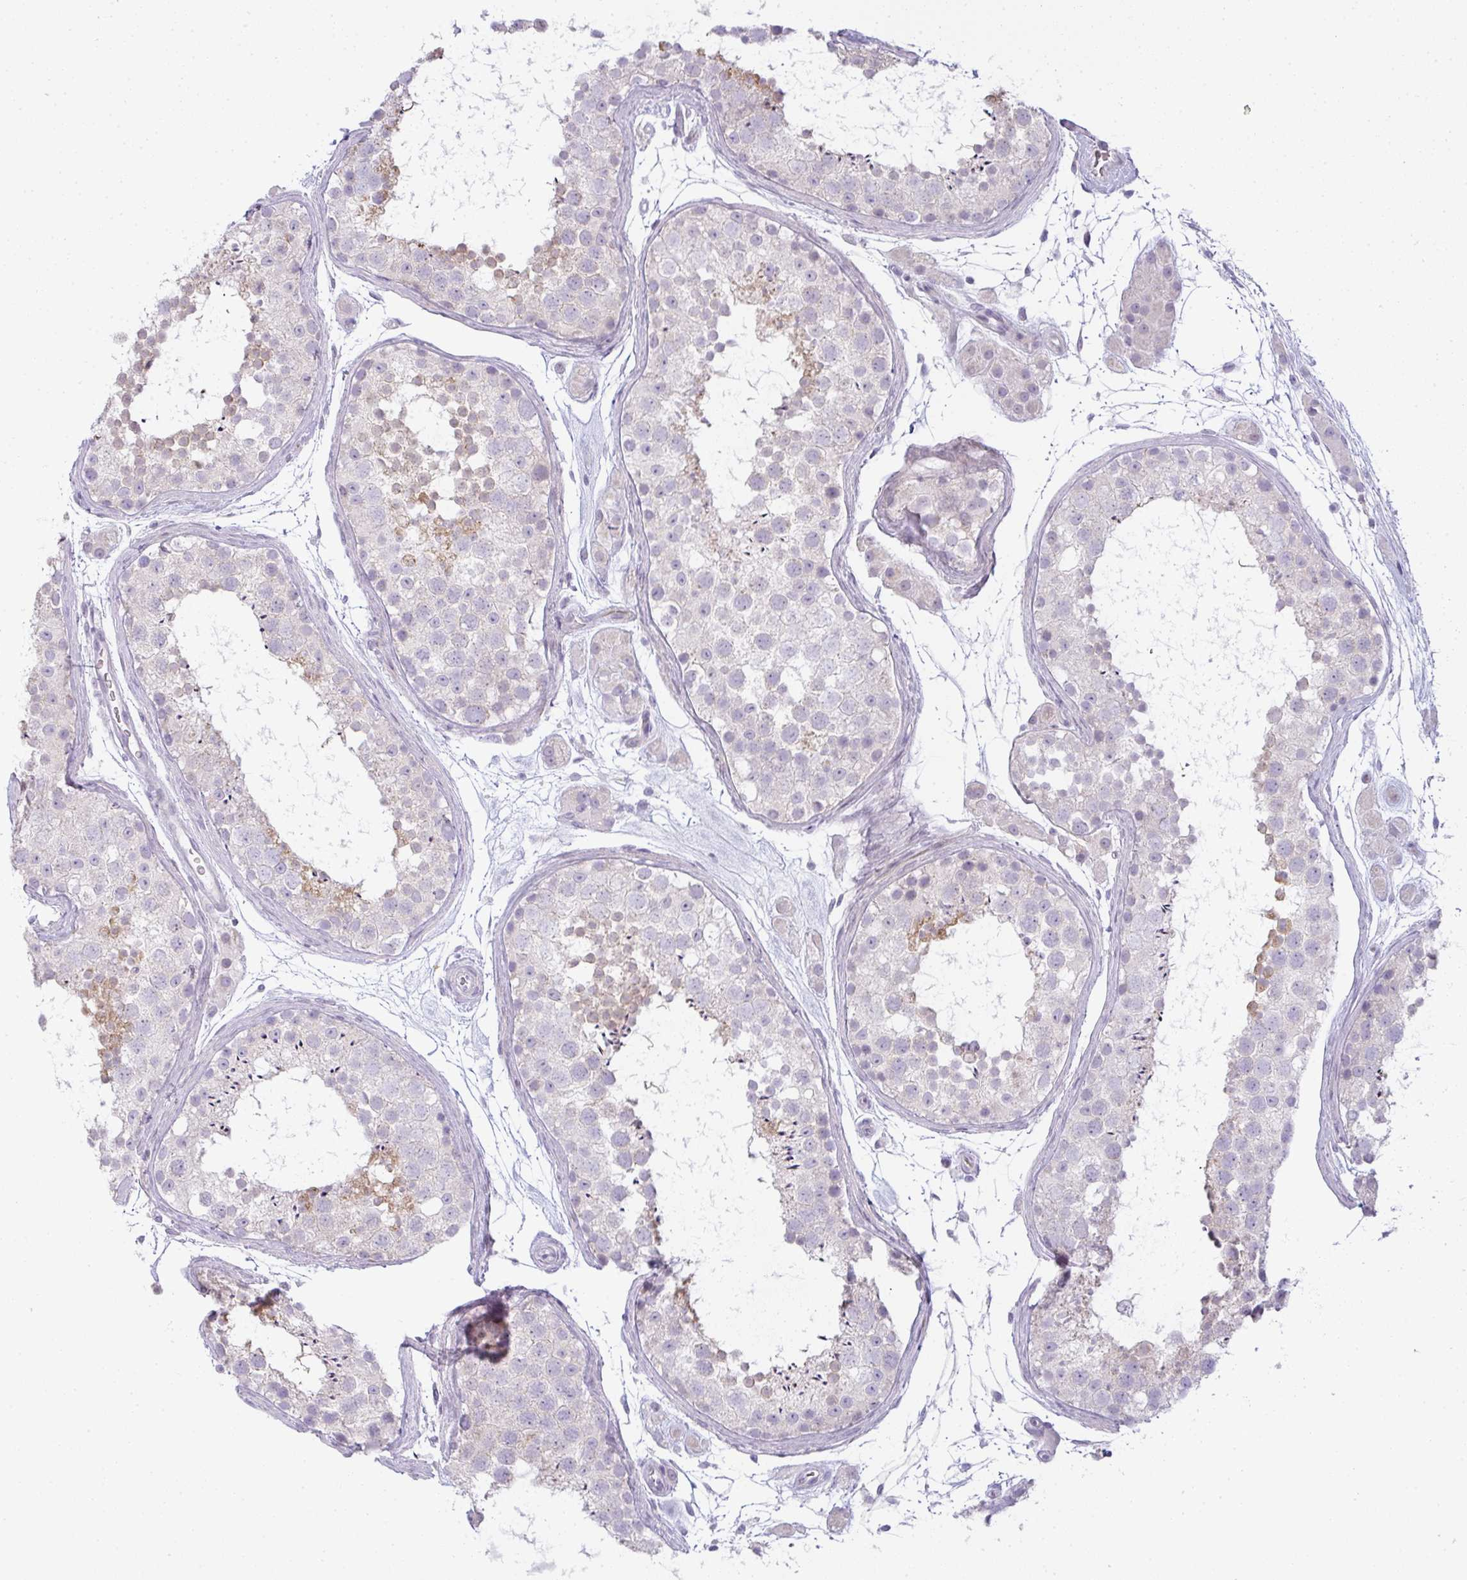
{"staining": {"intensity": "moderate", "quantity": "<25%", "location": "cytoplasmic/membranous"}, "tissue": "testis", "cell_type": "Cells in seminiferous ducts", "image_type": "normal", "snomed": [{"axis": "morphology", "description": "Normal tissue, NOS"}, {"axis": "topography", "description": "Testis"}], "caption": "This micrograph demonstrates IHC staining of normal human testis, with low moderate cytoplasmic/membranous expression in approximately <25% of cells in seminiferous ducts.", "gene": "SIRPB2", "patient": {"sex": "male", "age": 41}}